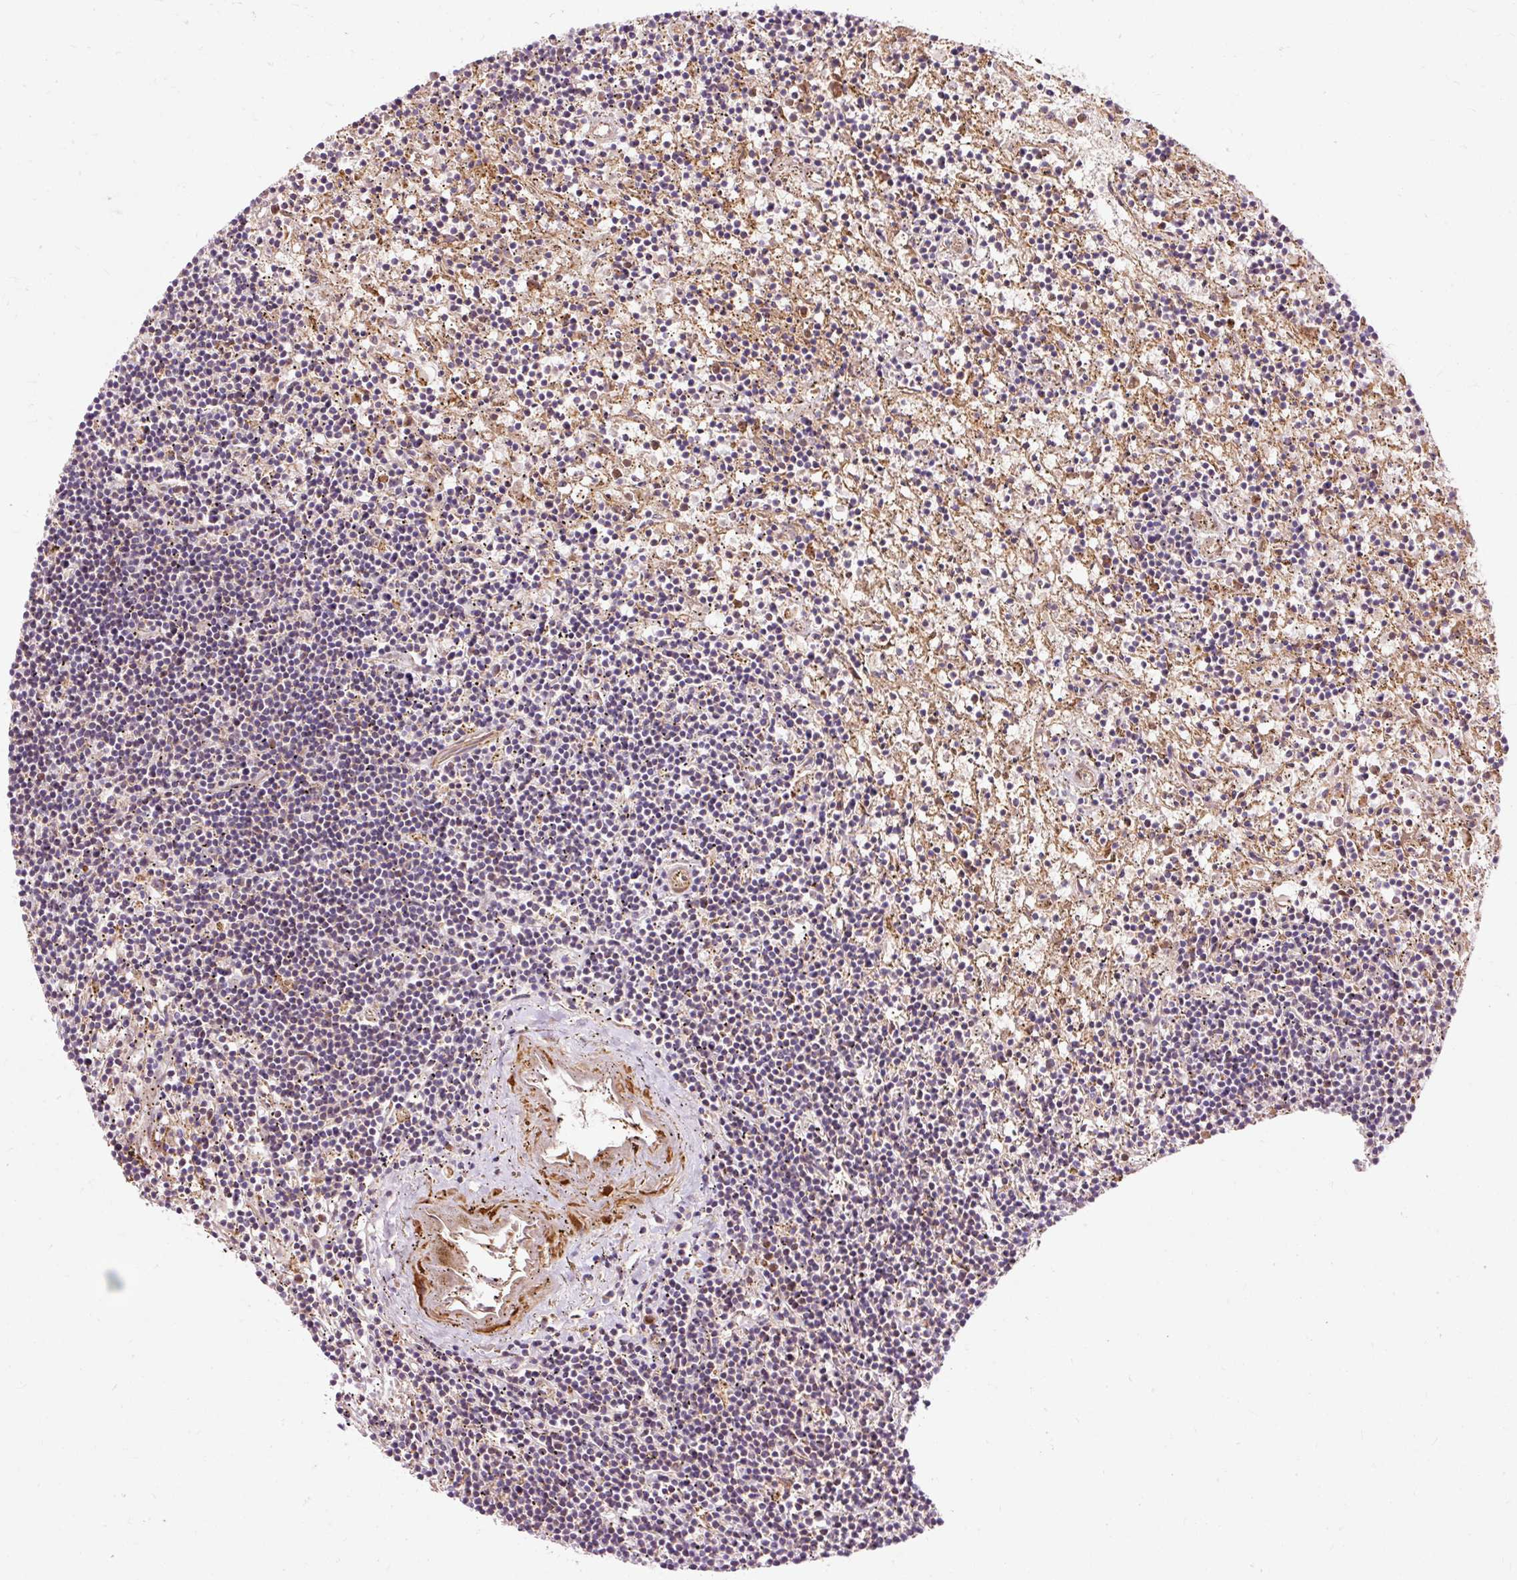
{"staining": {"intensity": "negative", "quantity": "none", "location": "none"}, "tissue": "lymphoma", "cell_type": "Tumor cells", "image_type": "cancer", "snomed": [{"axis": "morphology", "description": "Malignant lymphoma, non-Hodgkin's type, Low grade"}, {"axis": "topography", "description": "Spleen"}], "caption": "Immunohistochemistry (IHC) histopathology image of lymphoma stained for a protein (brown), which demonstrates no staining in tumor cells. Brightfield microscopy of immunohistochemistry (IHC) stained with DAB (3,3'-diaminobenzidine) (brown) and hematoxylin (blue), captured at high magnification.", "gene": "RIPOR3", "patient": {"sex": "male", "age": 76}}